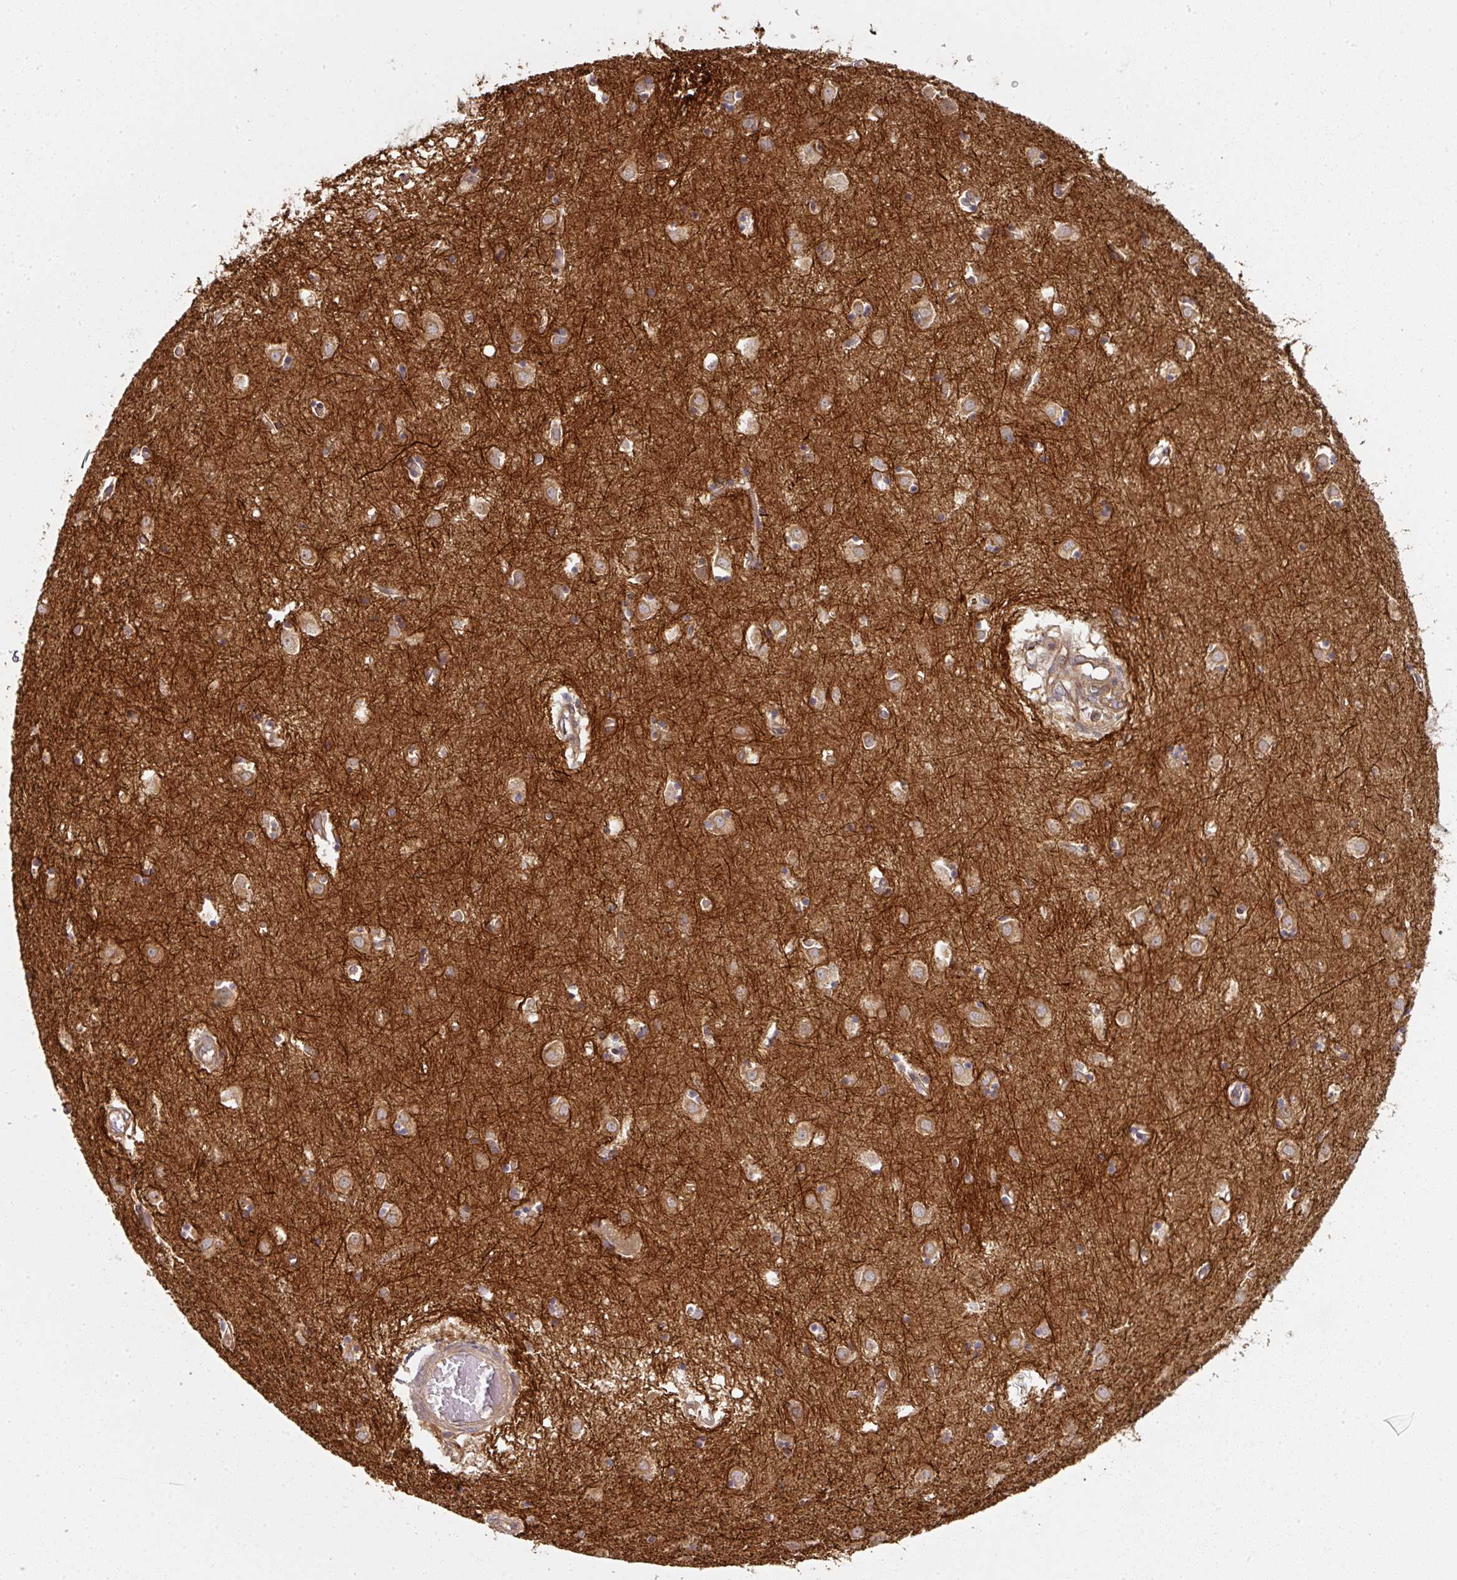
{"staining": {"intensity": "weak", "quantity": ">75%", "location": "cytoplasmic/membranous"}, "tissue": "caudate", "cell_type": "Glial cells", "image_type": "normal", "snomed": [{"axis": "morphology", "description": "Normal tissue, NOS"}, {"axis": "topography", "description": "Lateral ventricle wall"}], "caption": "Benign caudate was stained to show a protein in brown. There is low levels of weak cytoplasmic/membranous positivity in about >75% of glial cells.", "gene": "EIF4EBP2", "patient": {"sex": "male", "age": 70}}